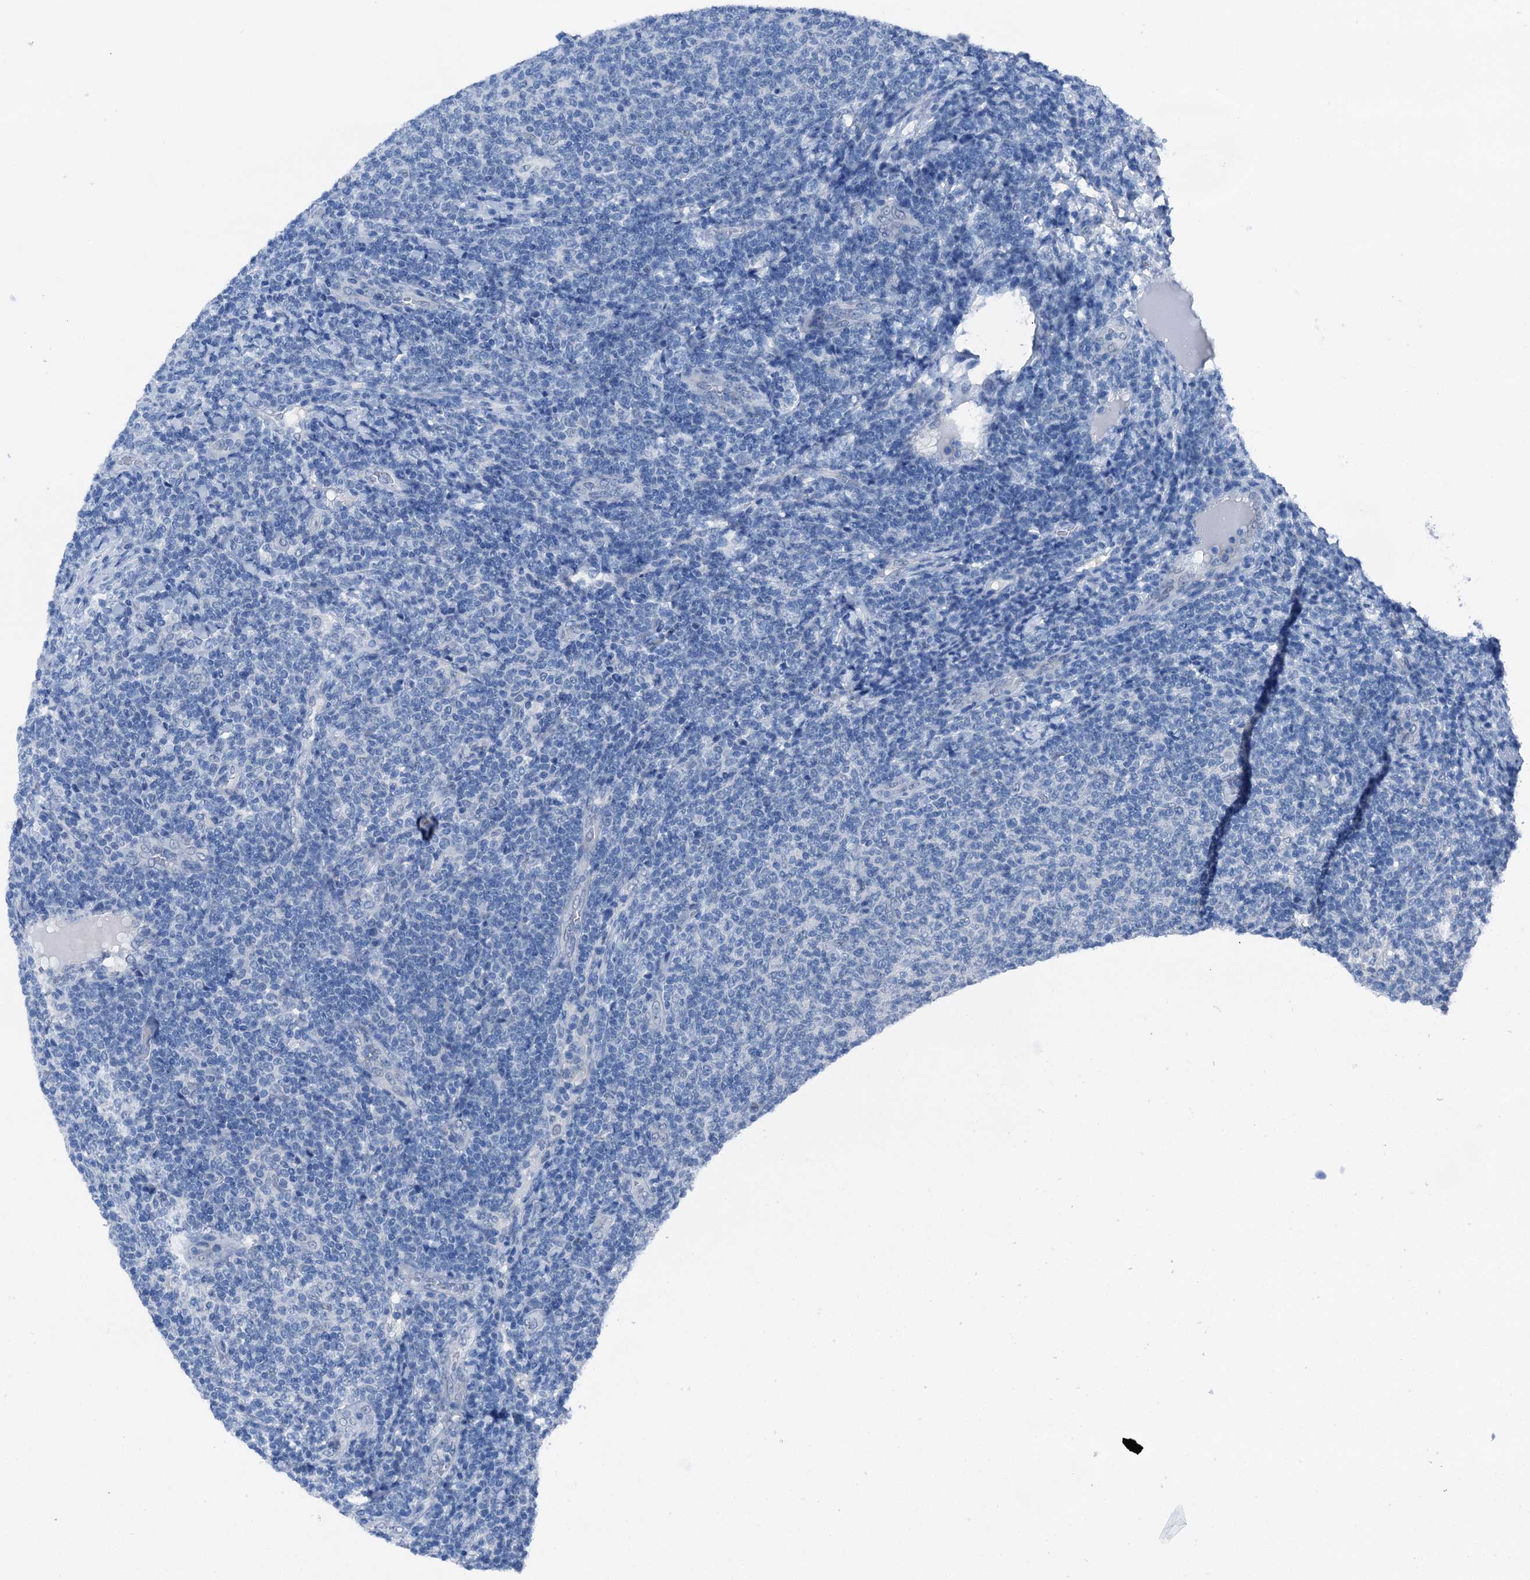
{"staining": {"intensity": "negative", "quantity": "none", "location": "none"}, "tissue": "lymphoma", "cell_type": "Tumor cells", "image_type": "cancer", "snomed": [{"axis": "morphology", "description": "Malignant lymphoma, non-Hodgkin's type, Low grade"}, {"axis": "topography", "description": "Lymph node"}], "caption": "High magnification brightfield microscopy of malignant lymphoma, non-Hodgkin's type (low-grade) stained with DAB (brown) and counterstained with hematoxylin (blue): tumor cells show no significant expression.", "gene": "CBLN3", "patient": {"sex": "male", "age": 66}}